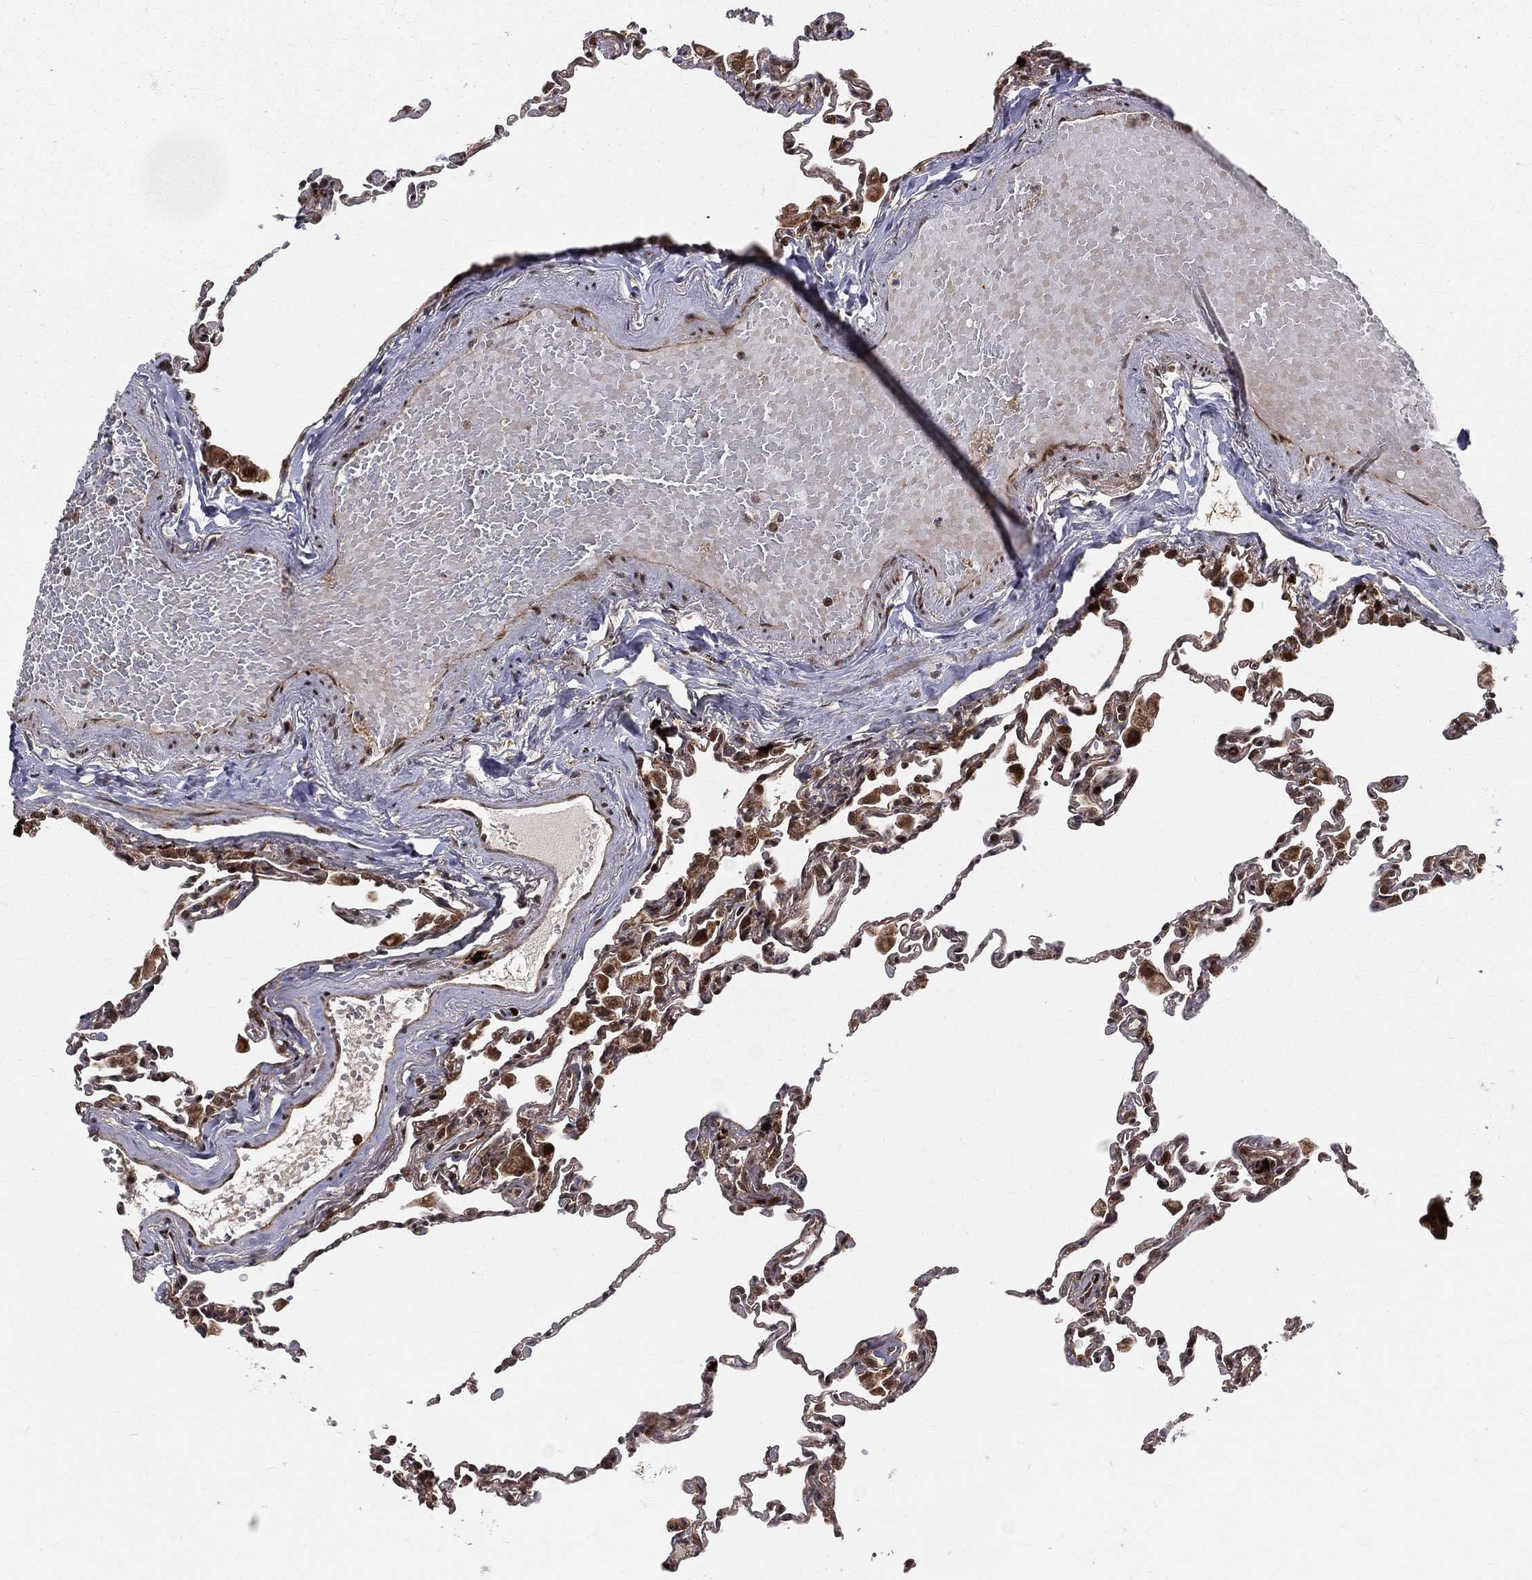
{"staining": {"intensity": "strong", "quantity": "<25%", "location": "nuclear"}, "tissue": "lung", "cell_type": "Alveolar cells", "image_type": "normal", "snomed": [{"axis": "morphology", "description": "Normal tissue, NOS"}, {"axis": "topography", "description": "Lung"}], "caption": "Immunohistochemical staining of normal lung demonstrates <25% levels of strong nuclear protein positivity in approximately <25% of alveolar cells.", "gene": "MDM2", "patient": {"sex": "female", "age": 57}}